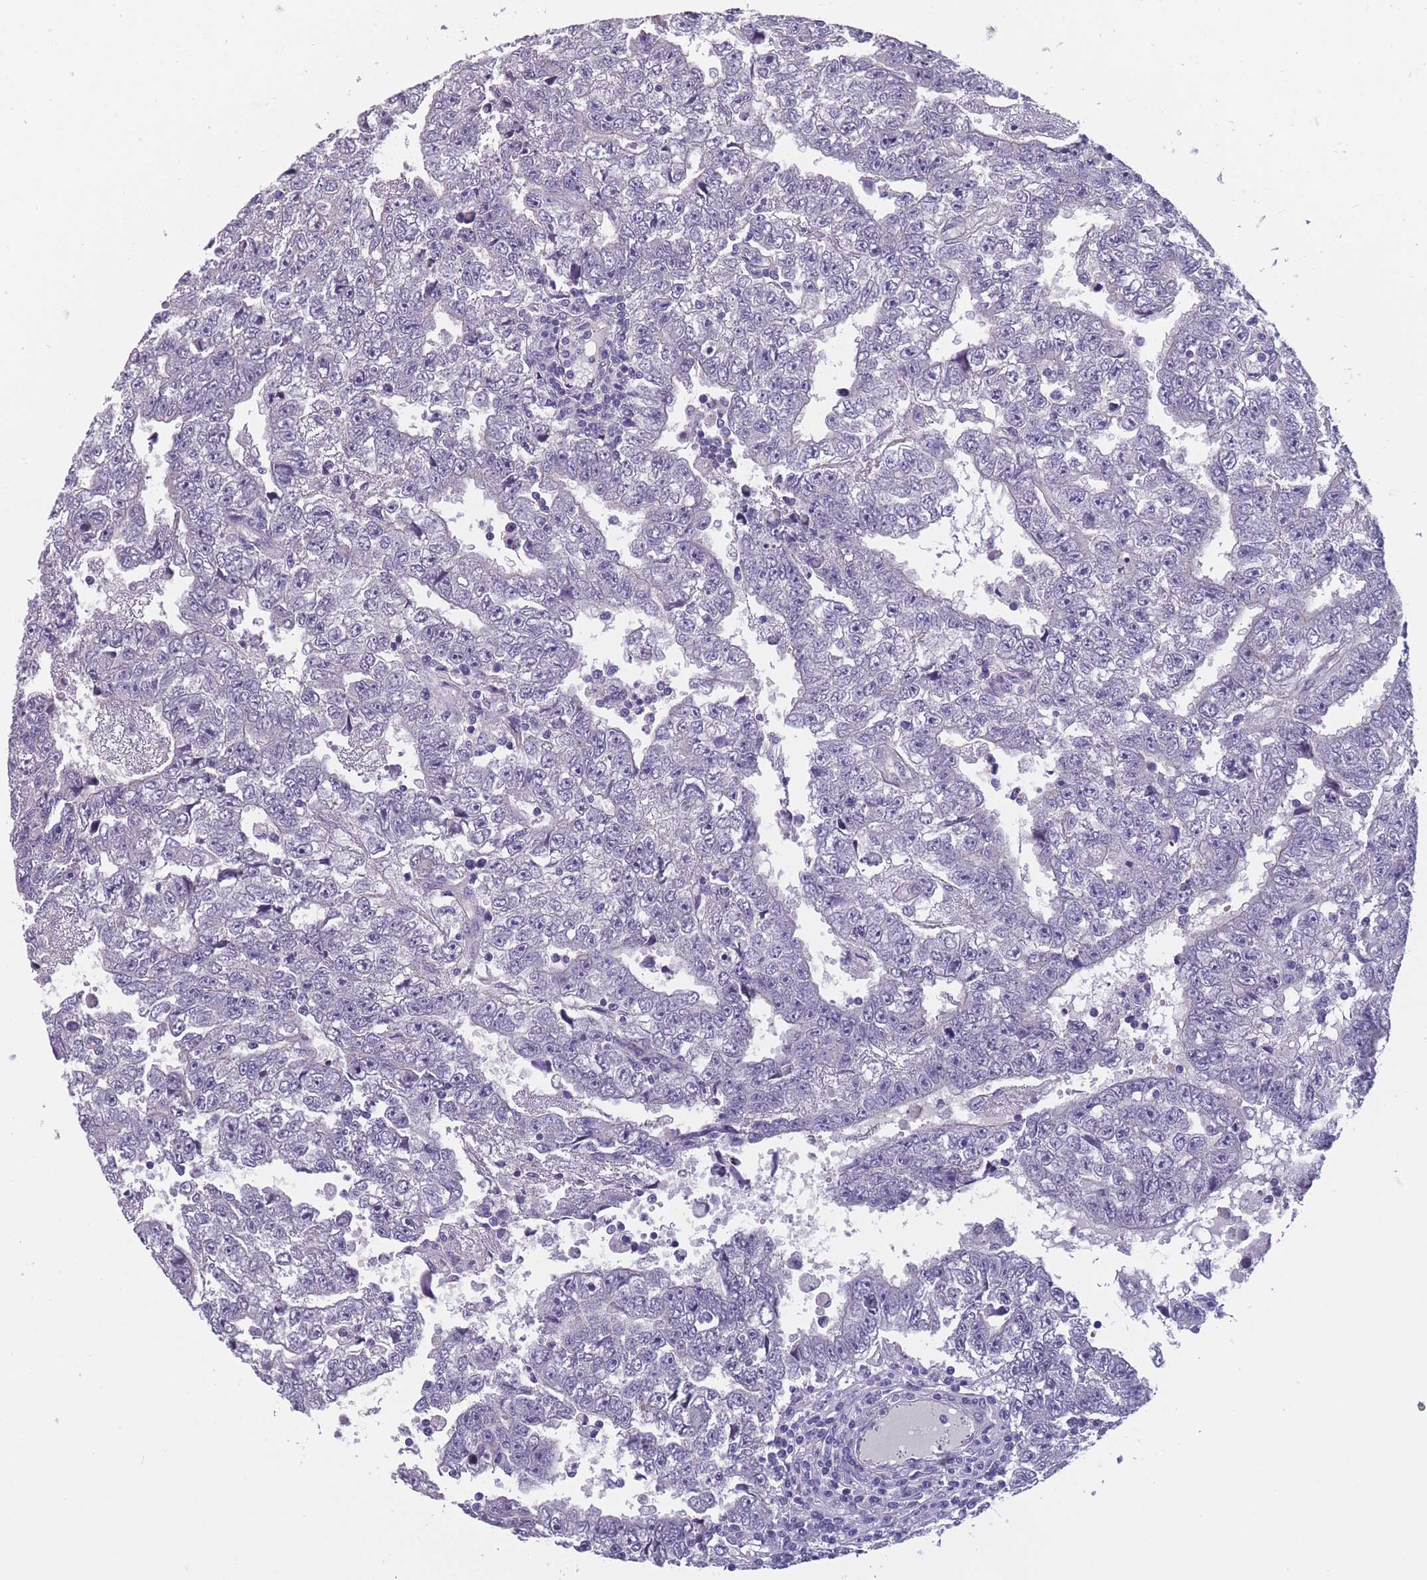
{"staining": {"intensity": "negative", "quantity": "none", "location": "none"}, "tissue": "testis cancer", "cell_type": "Tumor cells", "image_type": "cancer", "snomed": [{"axis": "morphology", "description": "Carcinoma, Embryonal, NOS"}, {"axis": "topography", "description": "Testis"}], "caption": "This is an immunohistochemistry (IHC) photomicrograph of embryonal carcinoma (testis). There is no positivity in tumor cells.", "gene": "FAM83F", "patient": {"sex": "male", "age": 25}}